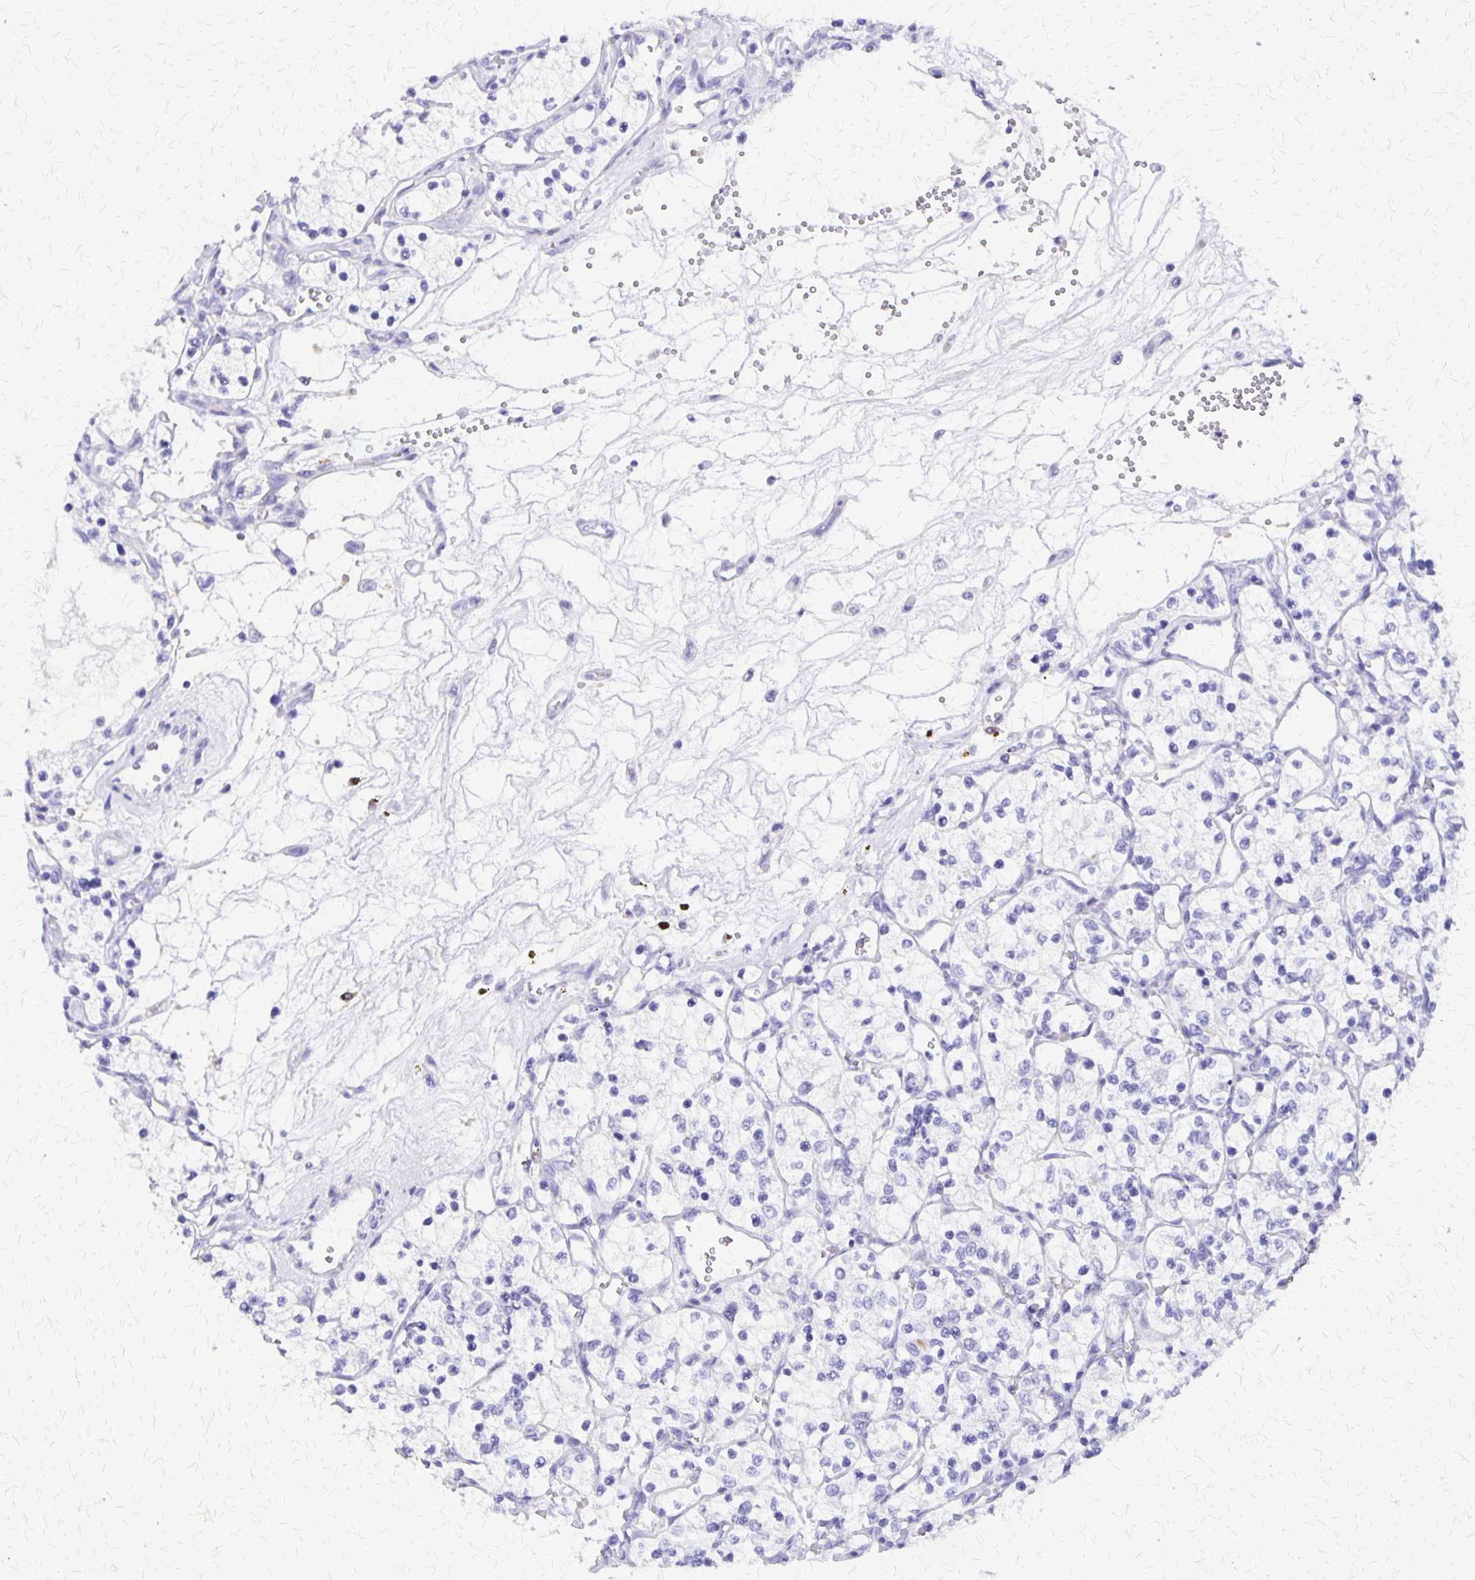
{"staining": {"intensity": "negative", "quantity": "none", "location": "none"}, "tissue": "renal cancer", "cell_type": "Tumor cells", "image_type": "cancer", "snomed": [{"axis": "morphology", "description": "Adenocarcinoma, NOS"}, {"axis": "topography", "description": "Kidney"}], "caption": "Protein analysis of renal cancer (adenocarcinoma) displays no significant expression in tumor cells.", "gene": "SLC13A2", "patient": {"sex": "female", "age": 69}}